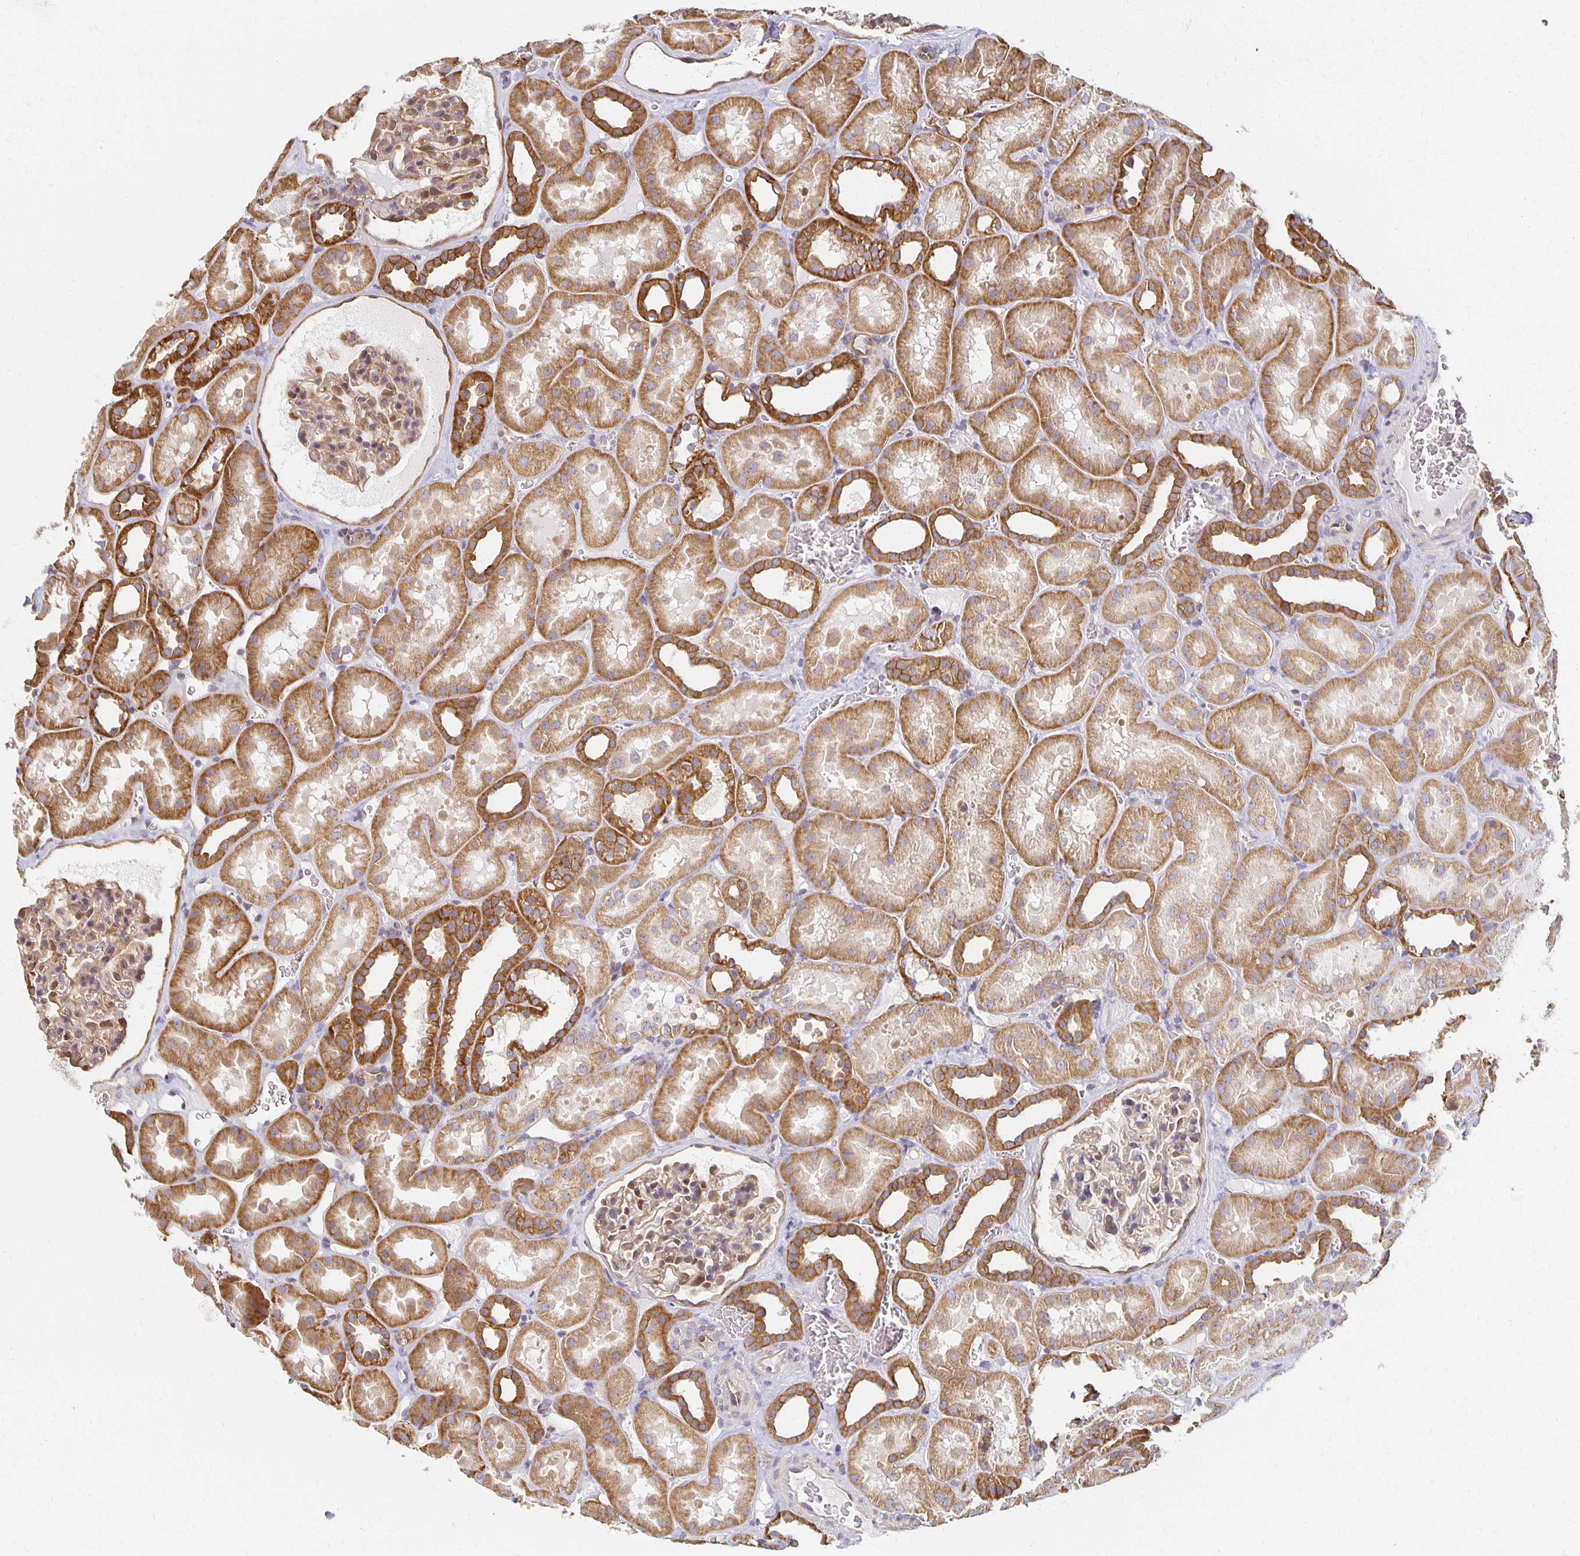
{"staining": {"intensity": "moderate", "quantity": "25%-75%", "location": "cytoplasmic/membranous"}, "tissue": "kidney", "cell_type": "Cells in glomeruli", "image_type": "normal", "snomed": [{"axis": "morphology", "description": "Normal tissue, NOS"}, {"axis": "topography", "description": "Kidney"}], "caption": "Immunohistochemical staining of unremarkable human kidney reveals medium levels of moderate cytoplasmic/membranous staining in approximately 25%-75% of cells in glomeruli. The staining was performed using DAB (3,3'-diaminobenzidine) to visualize the protein expression in brown, while the nuclei were stained in blue with hematoxylin (Magnification: 20x).", "gene": "SORL1", "patient": {"sex": "female", "age": 41}}